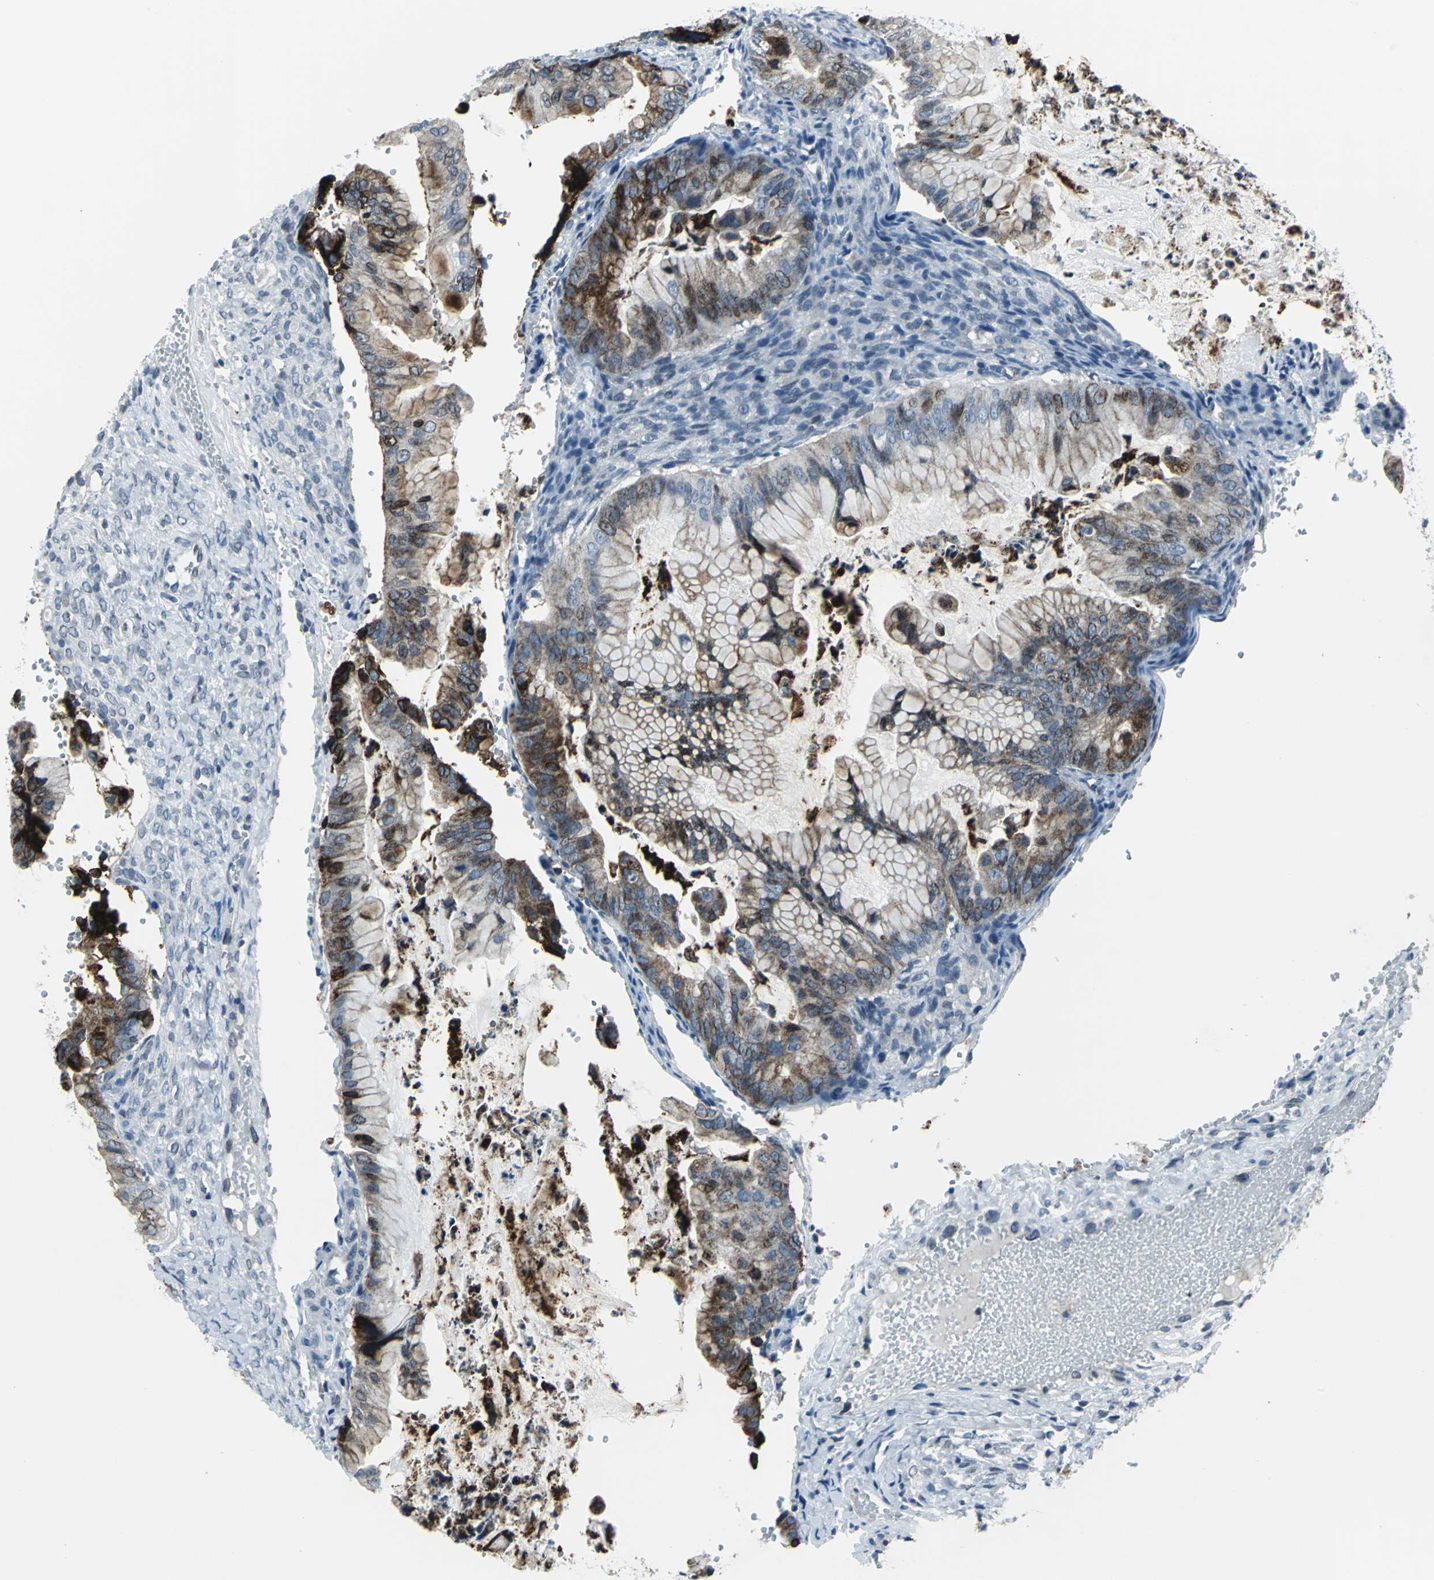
{"staining": {"intensity": "moderate", "quantity": ">75%", "location": "cytoplasmic/membranous"}, "tissue": "ovarian cancer", "cell_type": "Tumor cells", "image_type": "cancer", "snomed": [{"axis": "morphology", "description": "Cystadenocarcinoma, mucinous, NOS"}, {"axis": "topography", "description": "Ovary"}], "caption": "The image demonstrates staining of mucinous cystadenocarcinoma (ovarian), revealing moderate cytoplasmic/membranous protein expression (brown color) within tumor cells. (DAB IHC, brown staining for protein, blue staining for nuclei).", "gene": "SNUPN", "patient": {"sex": "female", "age": 36}}